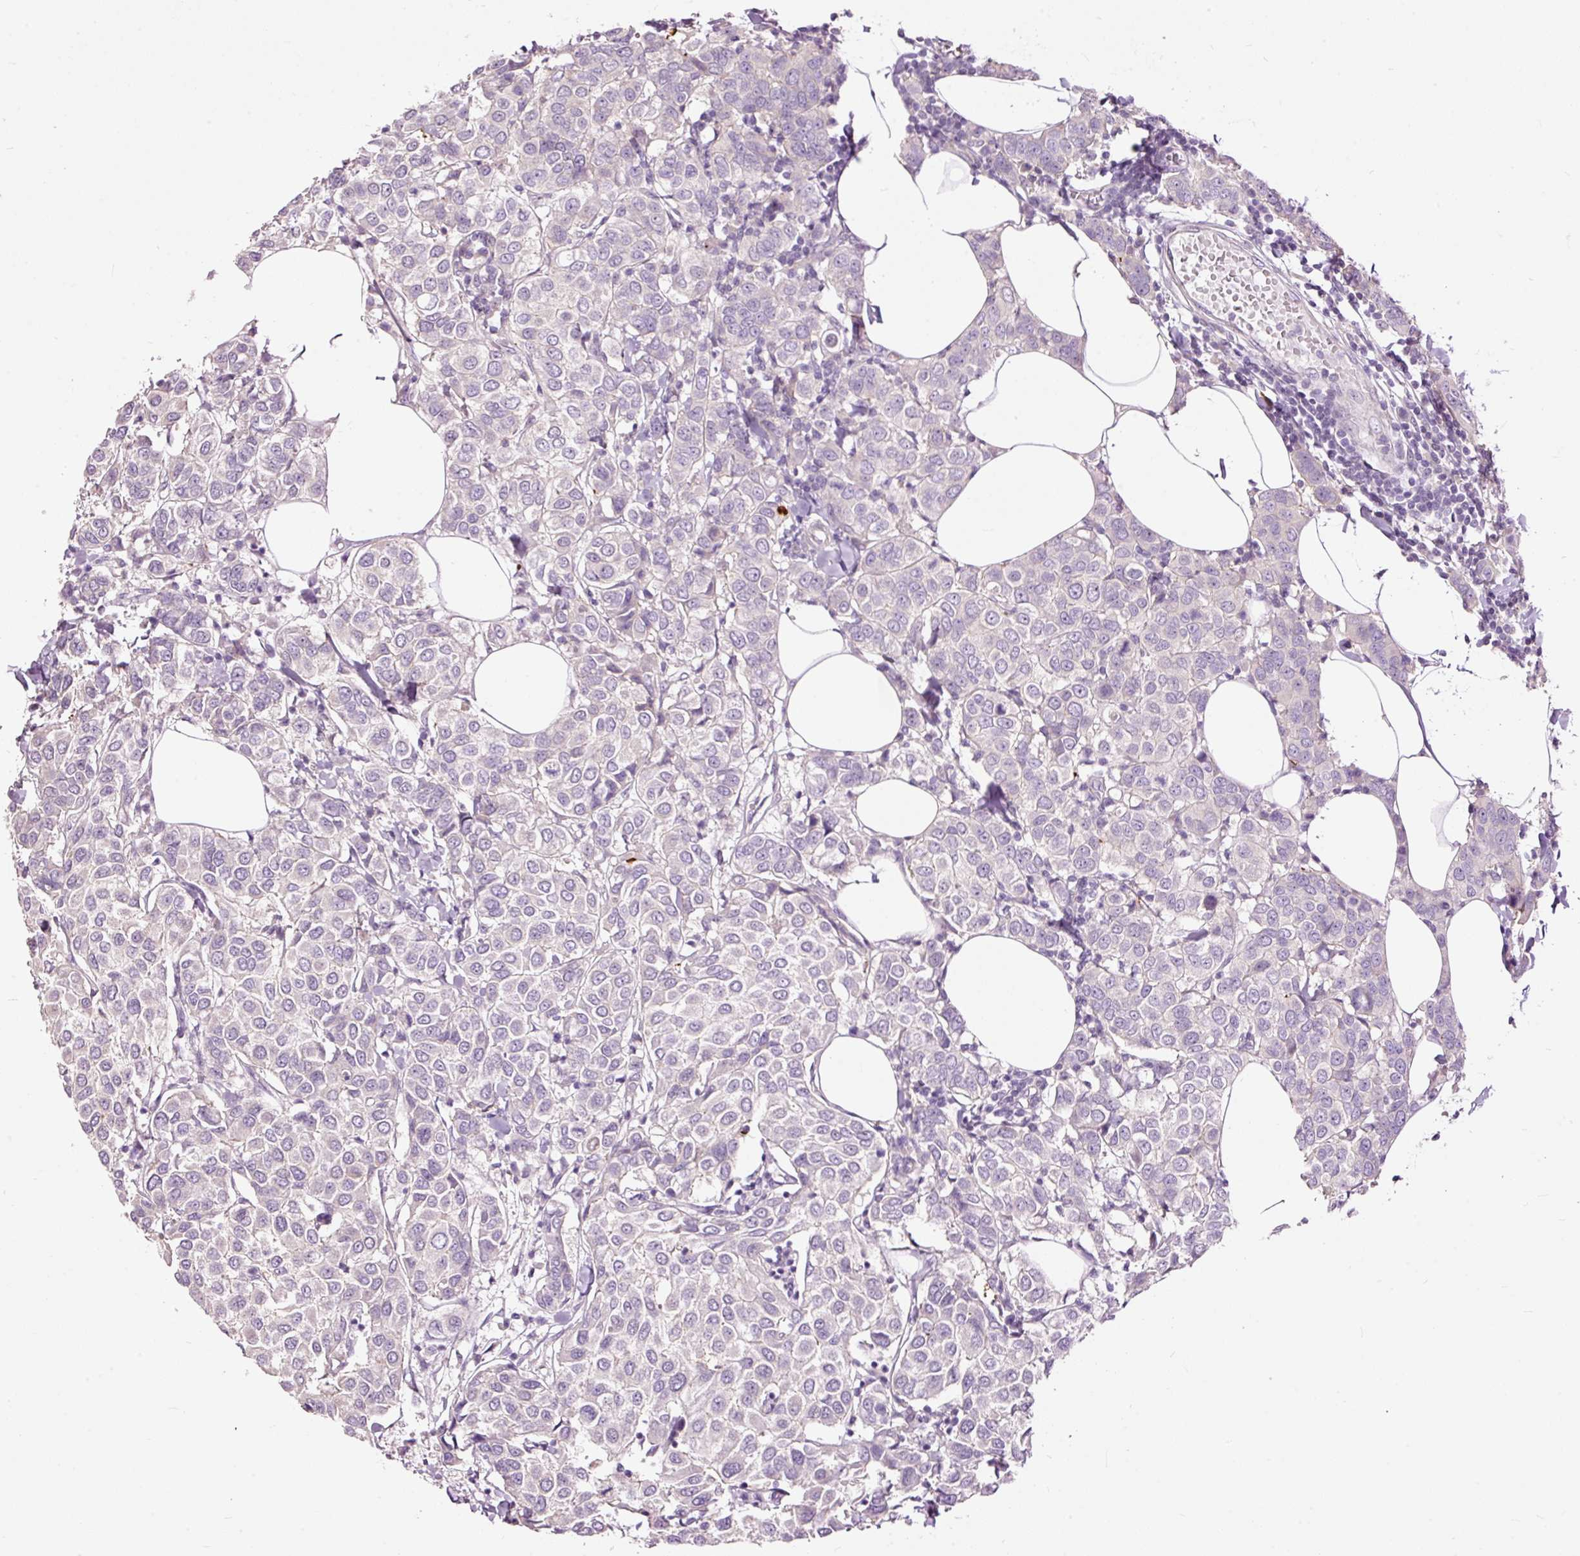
{"staining": {"intensity": "negative", "quantity": "none", "location": "none"}, "tissue": "breast cancer", "cell_type": "Tumor cells", "image_type": "cancer", "snomed": [{"axis": "morphology", "description": "Duct carcinoma"}, {"axis": "topography", "description": "Breast"}], "caption": "Protein analysis of breast cancer exhibits no significant positivity in tumor cells.", "gene": "FCRL4", "patient": {"sex": "female", "age": 55}}